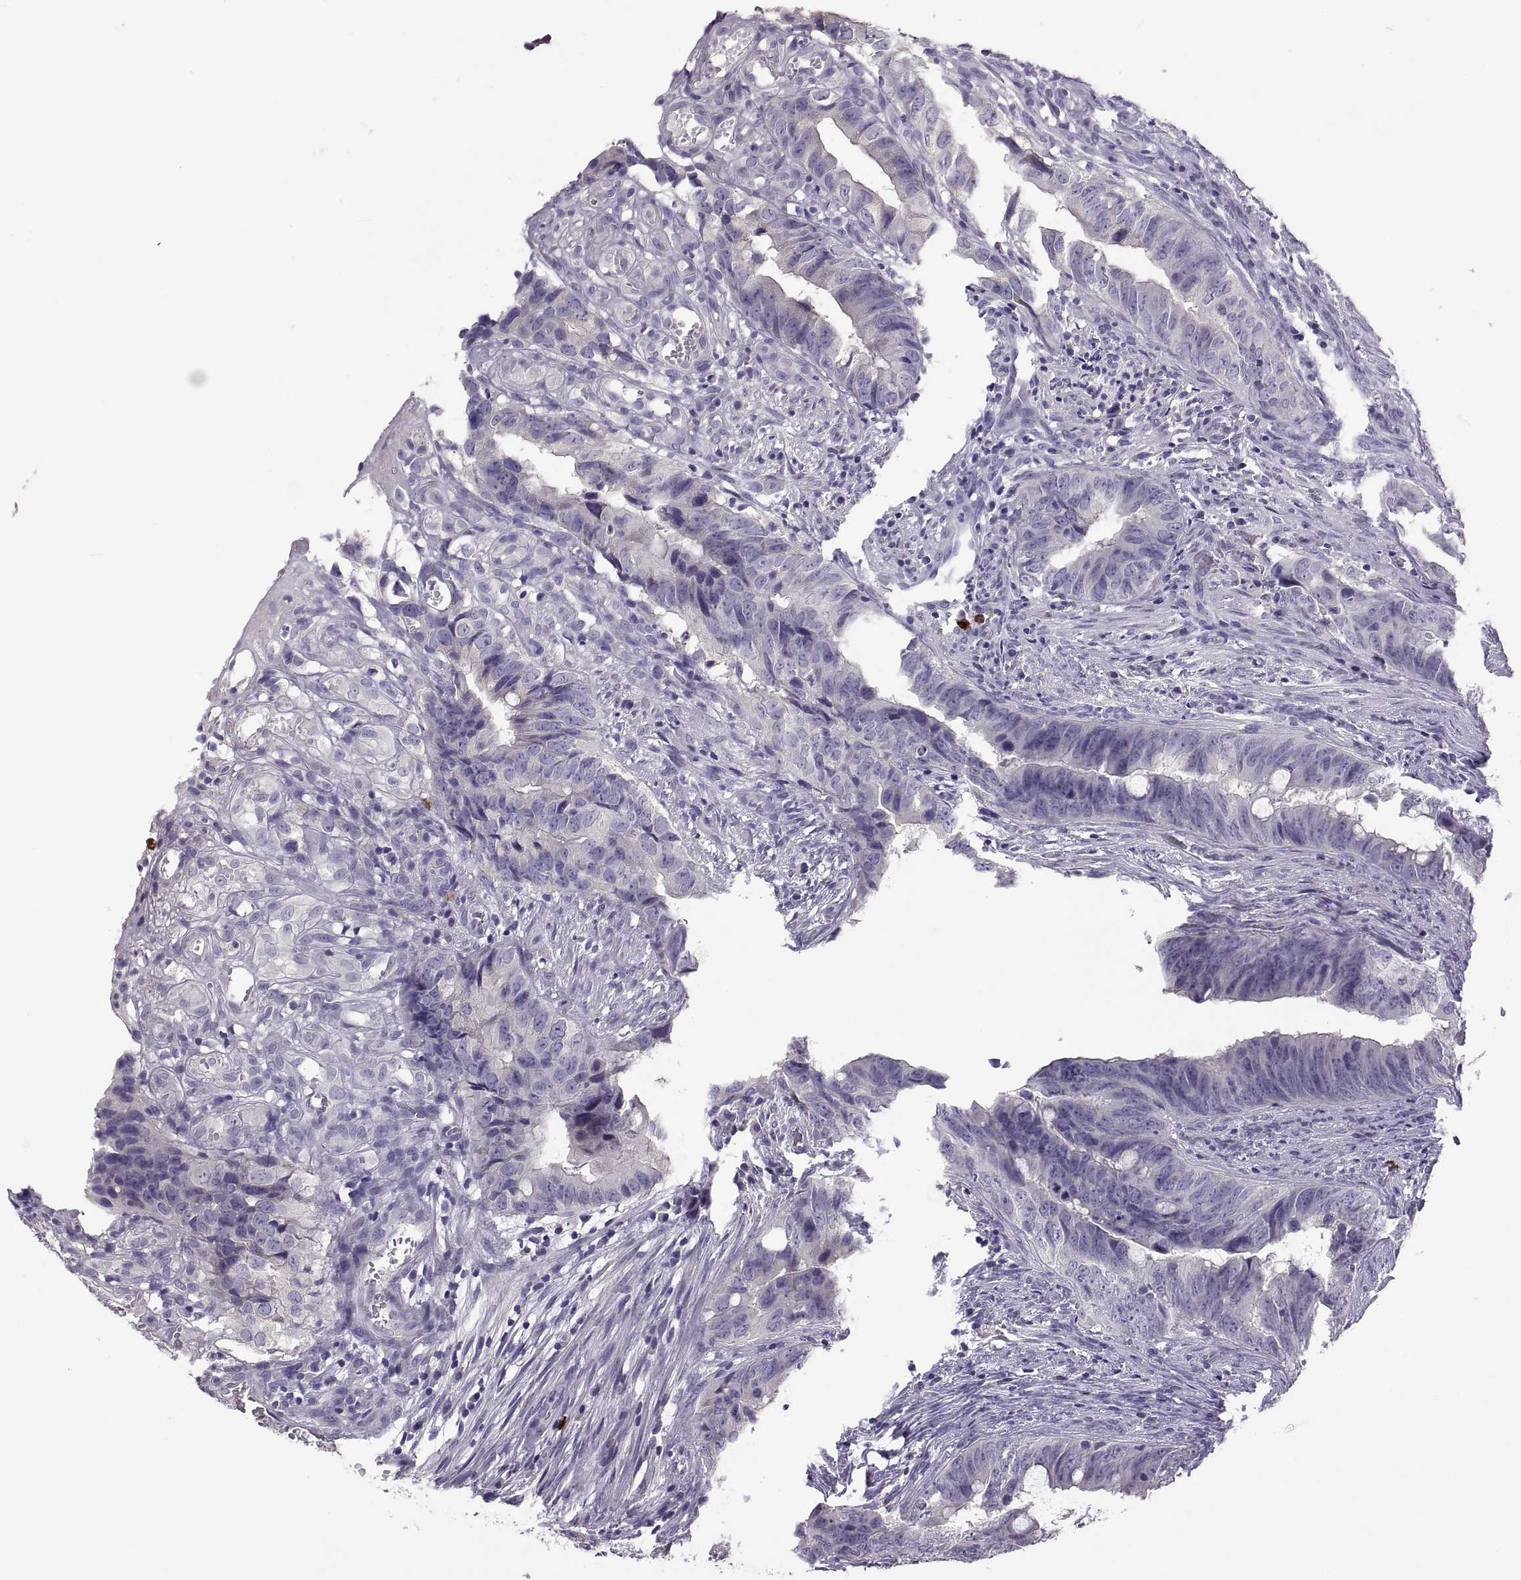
{"staining": {"intensity": "negative", "quantity": "none", "location": "none"}, "tissue": "colorectal cancer", "cell_type": "Tumor cells", "image_type": "cancer", "snomed": [{"axis": "morphology", "description": "Adenocarcinoma, NOS"}, {"axis": "topography", "description": "Colon"}], "caption": "Immunohistochemistry (IHC) photomicrograph of neoplastic tissue: human adenocarcinoma (colorectal) stained with DAB (3,3'-diaminobenzidine) displays no significant protein positivity in tumor cells.", "gene": "TBX19", "patient": {"sex": "female", "age": 82}}